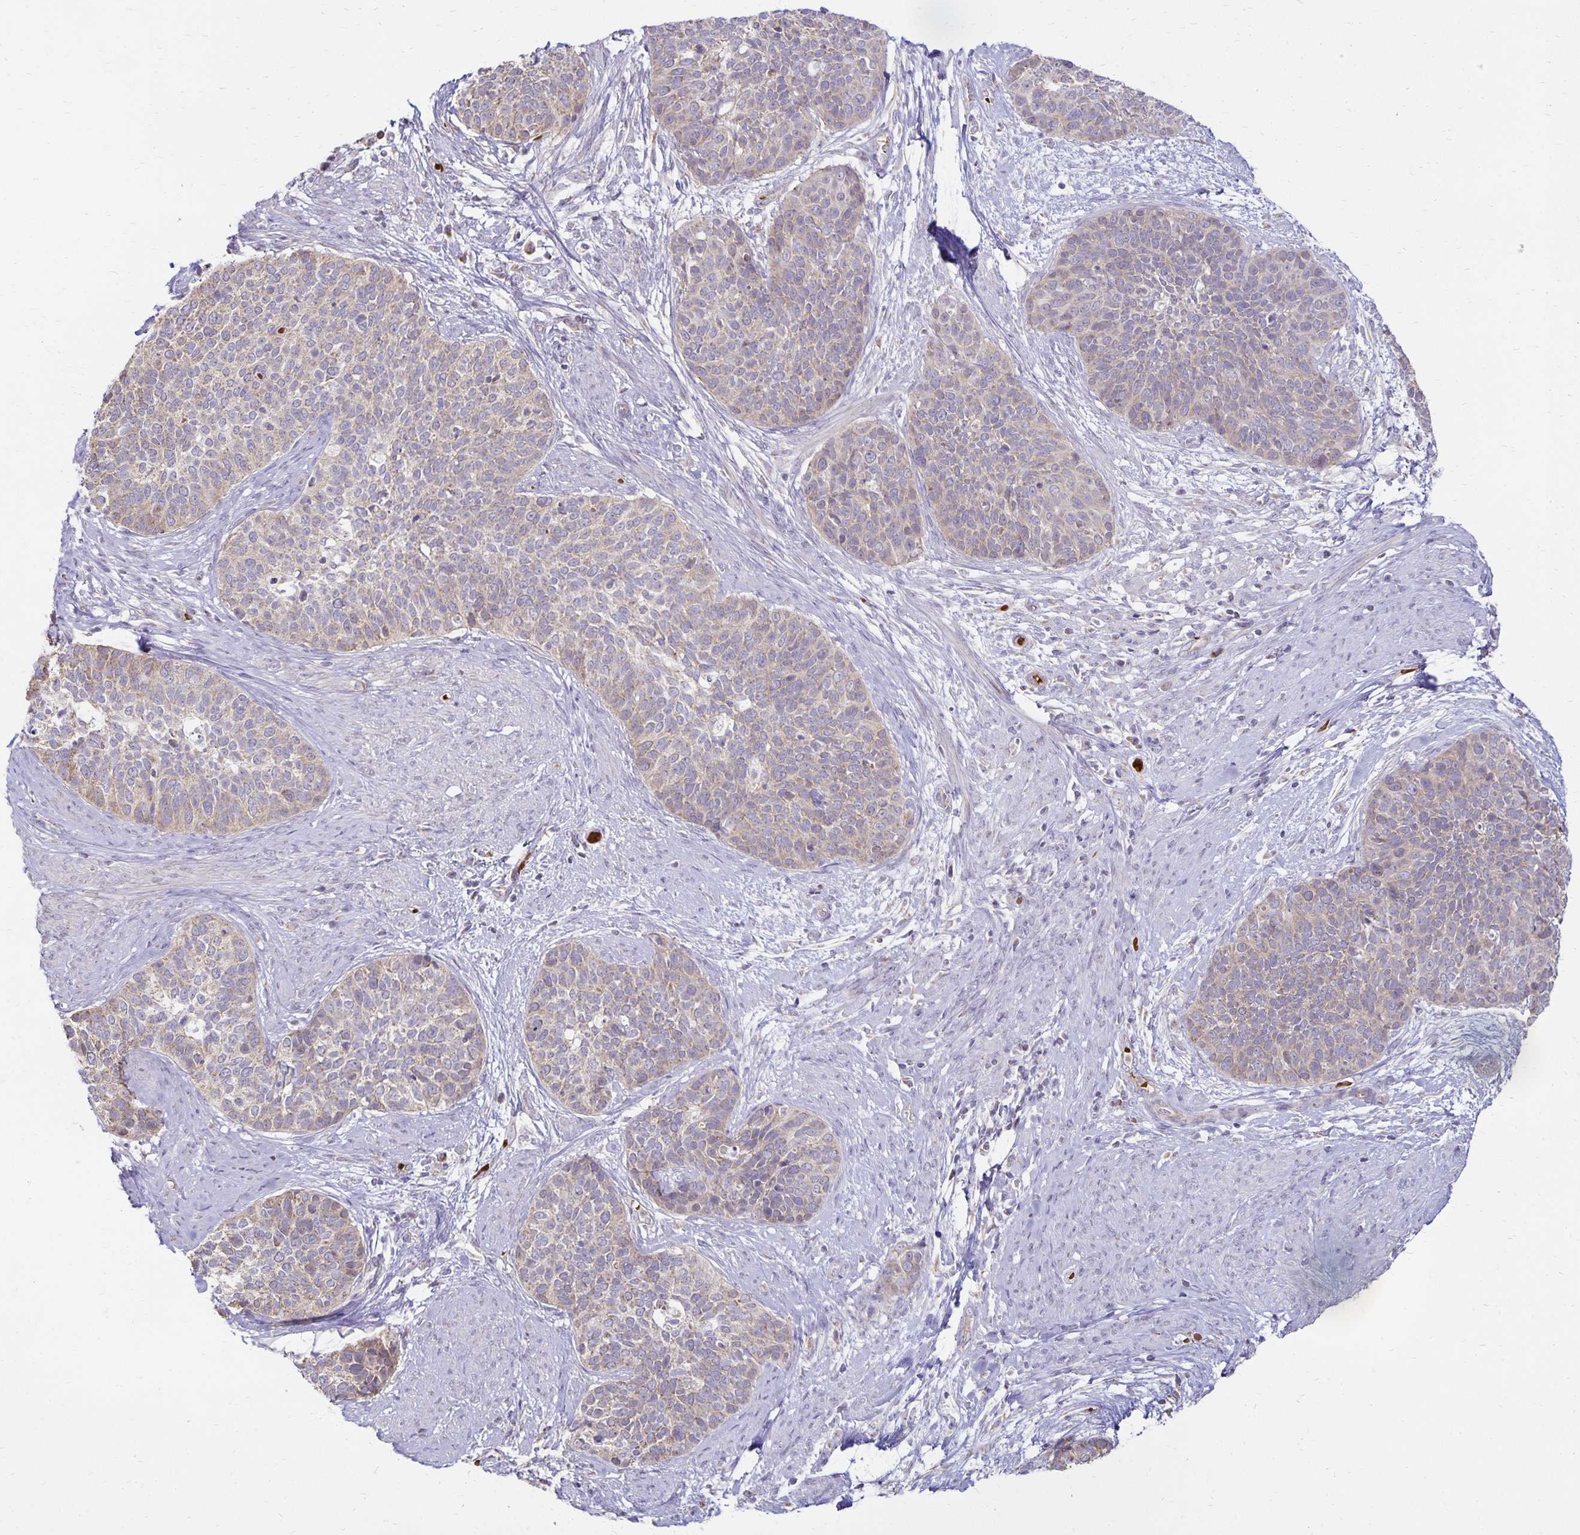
{"staining": {"intensity": "weak", "quantity": "25%-75%", "location": "cytoplasmic/membranous"}, "tissue": "cervical cancer", "cell_type": "Tumor cells", "image_type": "cancer", "snomed": [{"axis": "morphology", "description": "Squamous cell carcinoma, NOS"}, {"axis": "topography", "description": "Cervix"}], "caption": "This micrograph displays immunohistochemistry (IHC) staining of cervical cancer, with low weak cytoplasmic/membranous staining in approximately 25%-75% of tumor cells.", "gene": "FN3K", "patient": {"sex": "female", "age": 69}}